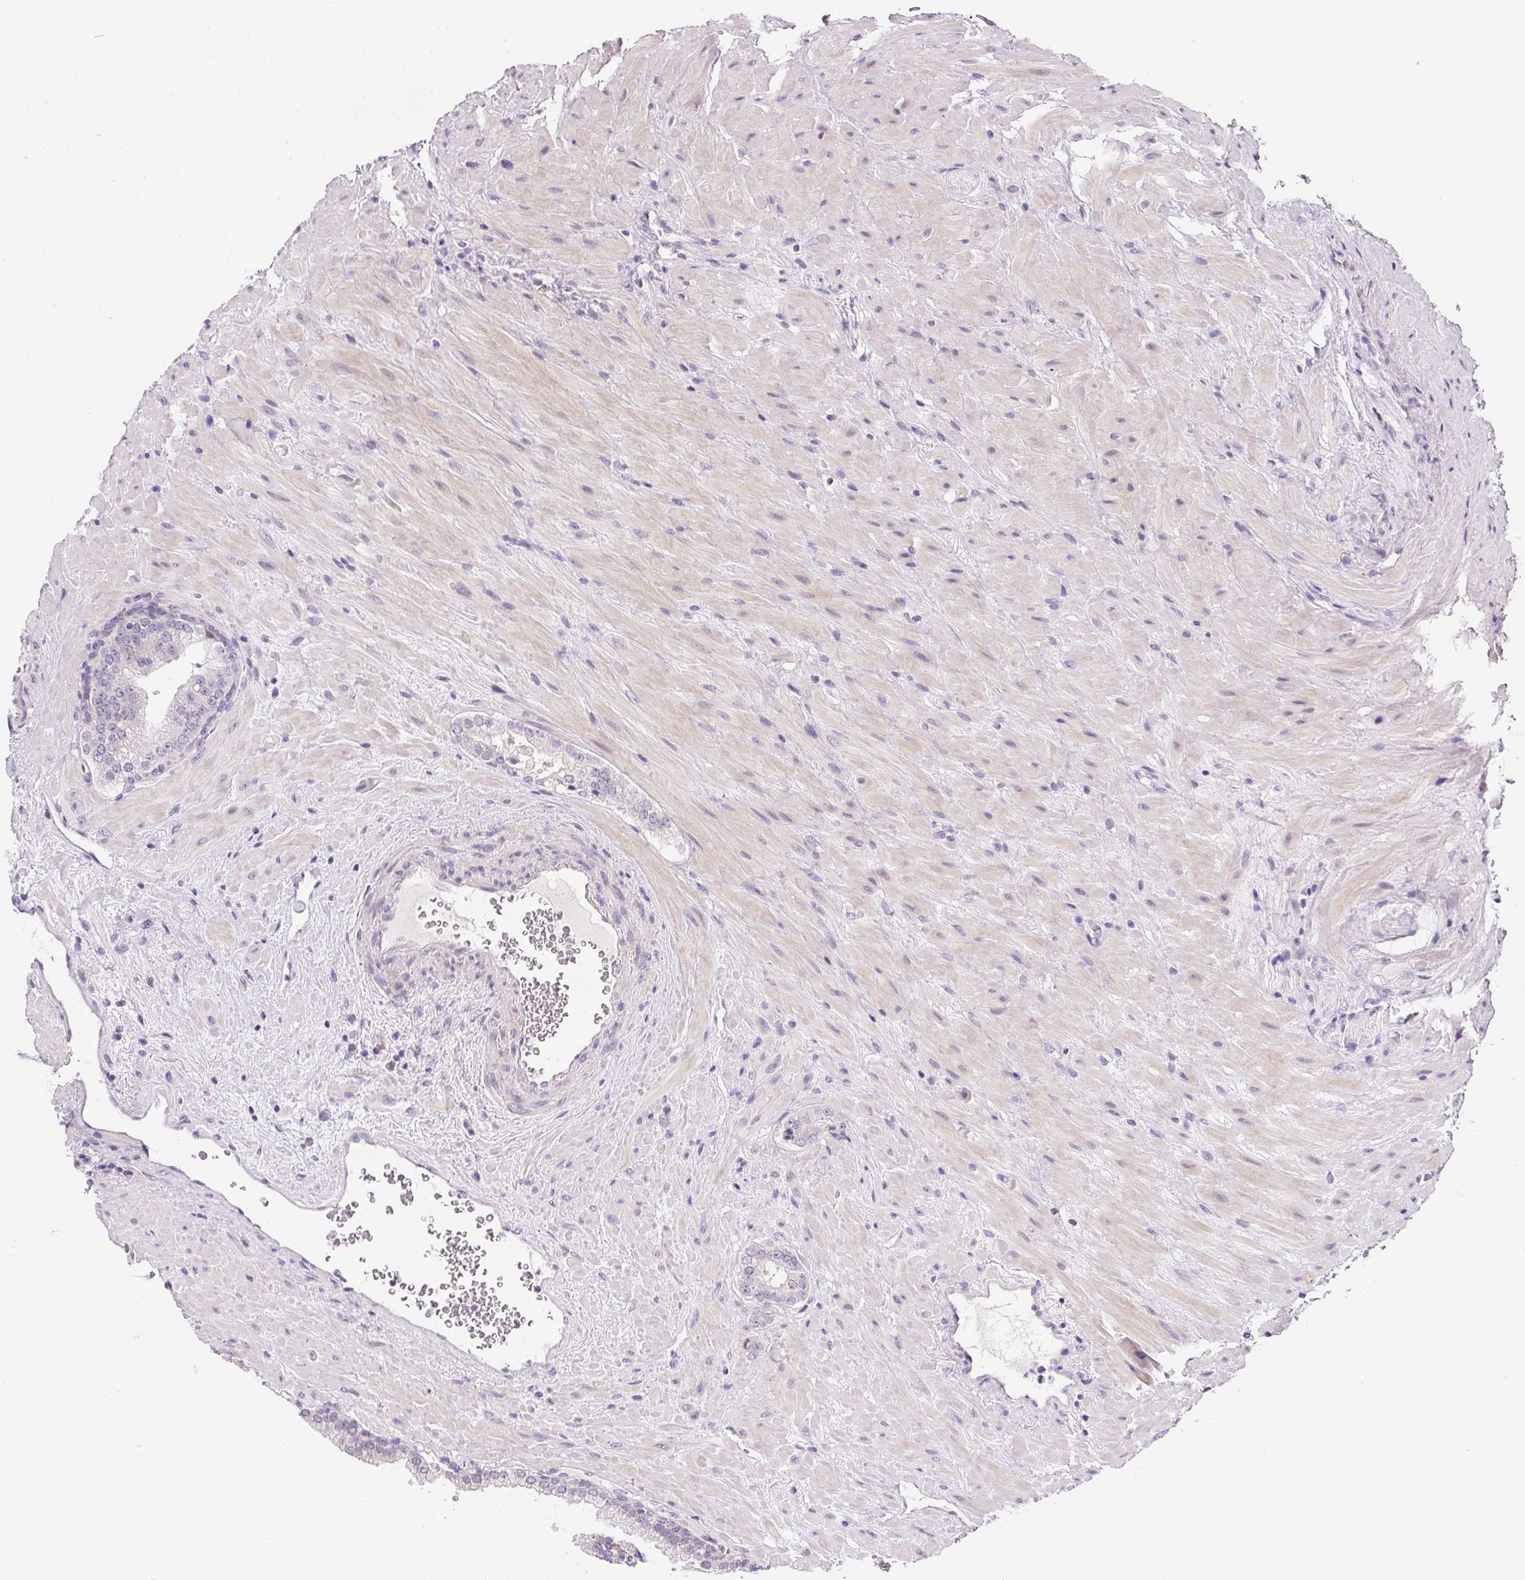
{"staining": {"intensity": "negative", "quantity": "none", "location": "none"}, "tissue": "prostate cancer", "cell_type": "Tumor cells", "image_type": "cancer", "snomed": [{"axis": "morphology", "description": "Adenocarcinoma, NOS"}, {"axis": "topography", "description": "Prostate"}], "caption": "A photomicrograph of human prostate cancer (adenocarcinoma) is negative for staining in tumor cells.", "gene": "GSDMC", "patient": {"sex": "male", "age": 63}}